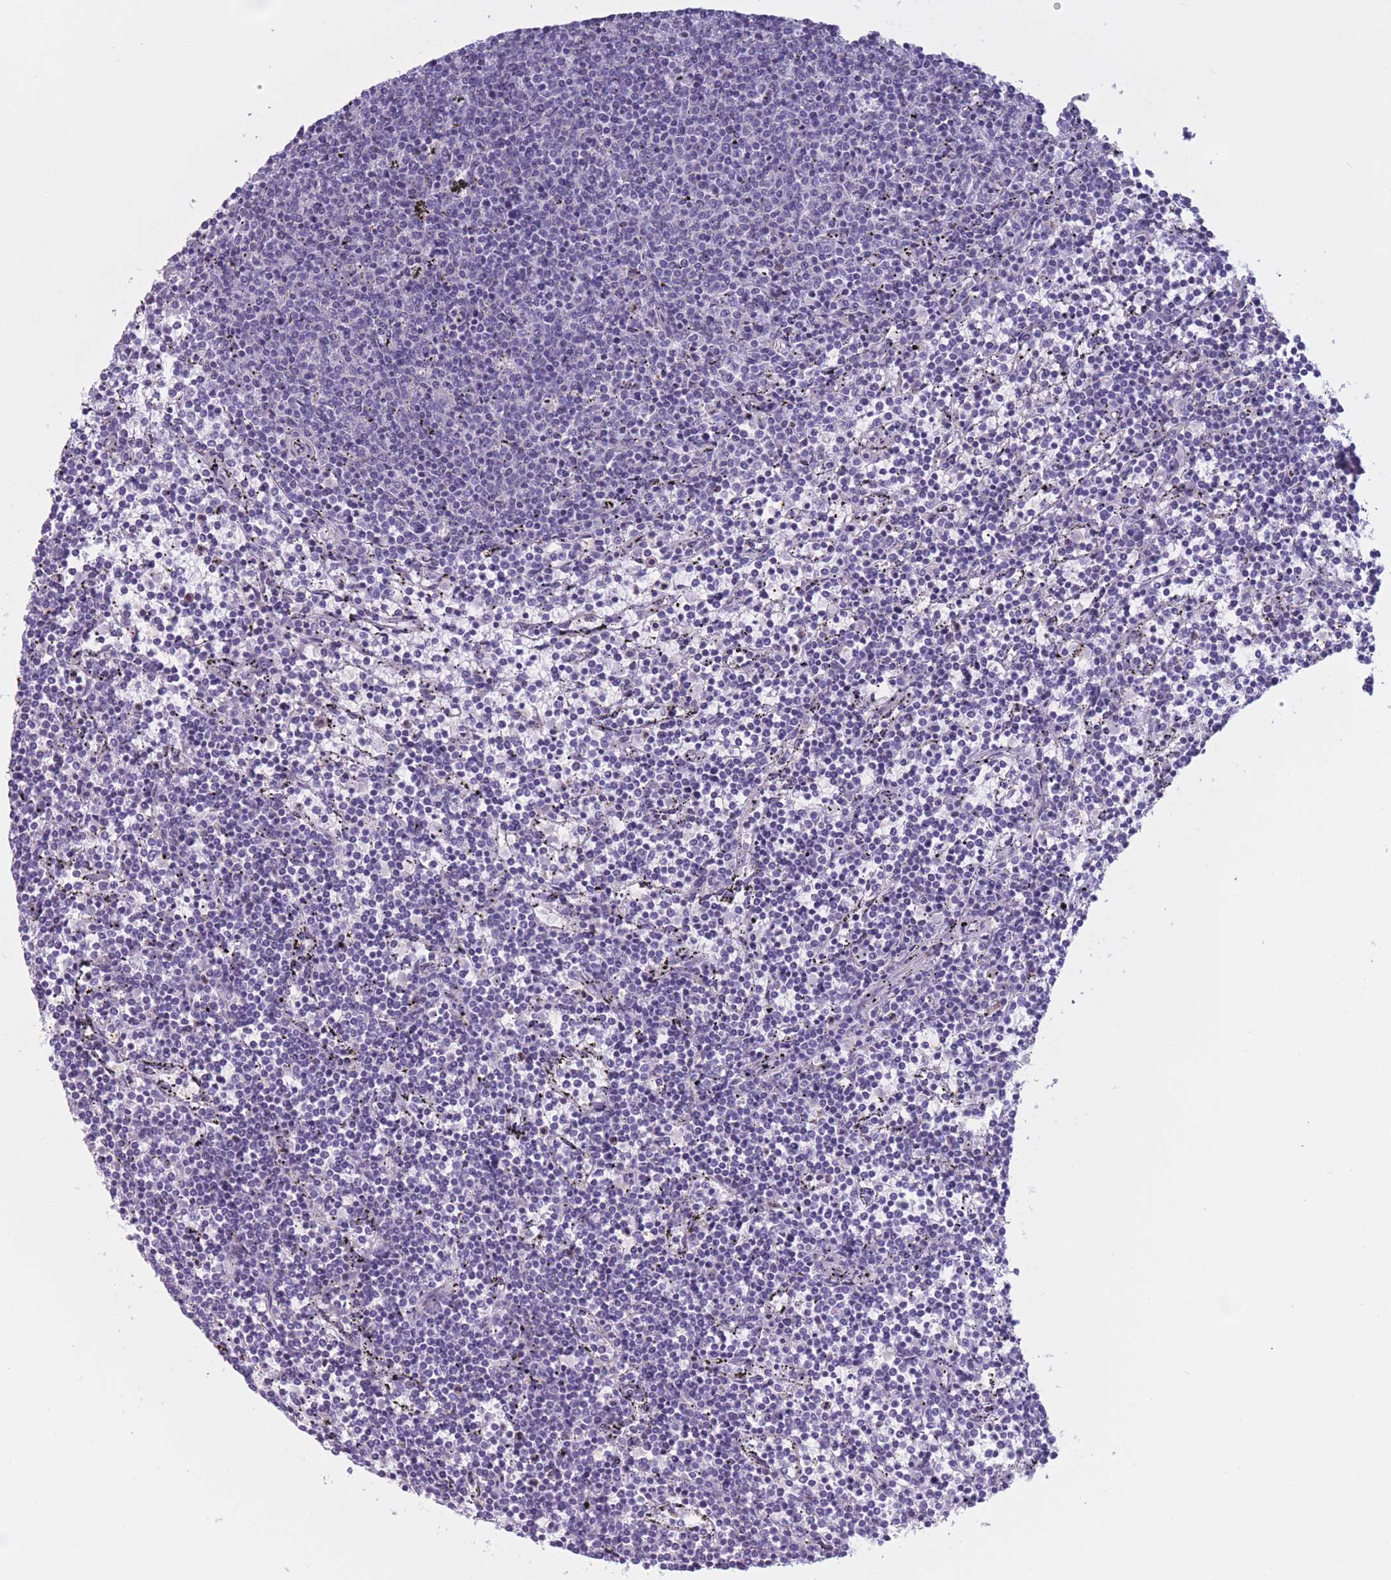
{"staining": {"intensity": "negative", "quantity": "none", "location": "none"}, "tissue": "lymphoma", "cell_type": "Tumor cells", "image_type": "cancer", "snomed": [{"axis": "morphology", "description": "Malignant lymphoma, non-Hodgkin's type, Low grade"}, {"axis": "topography", "description": "Spleen"}], "caption": "High power microscopy histopathology image of an immunohistochemistry image of lymphoma, revealing no significant expression in tumor cells.", "gene": "PODXL", "patient": {"sex": "female", "age": 50}}